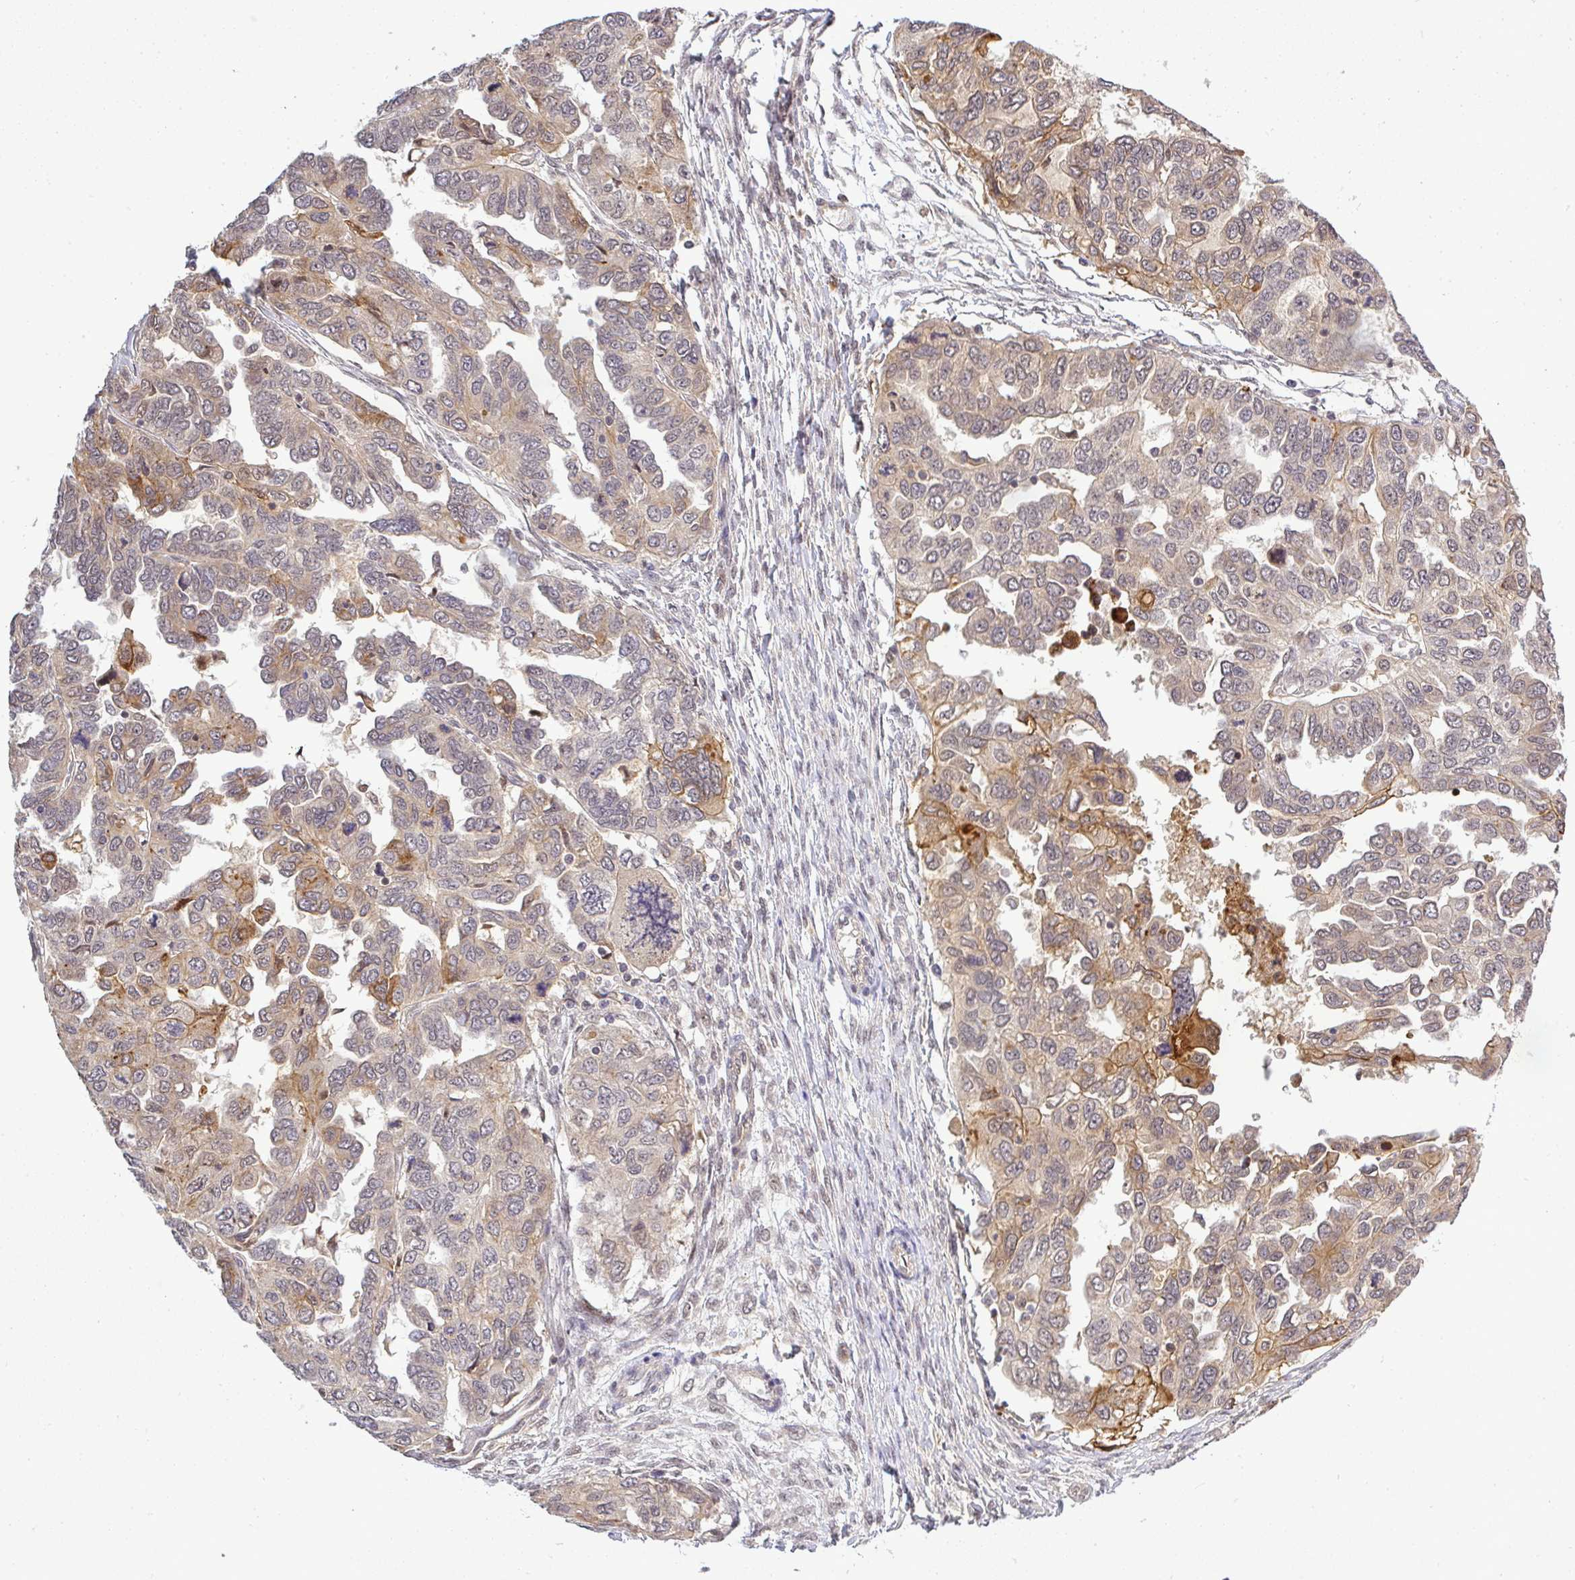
{"staining": {"intensity": "weak", "quantity": "25%-75%", "location": "cytoplasmic/membranous"}, "tissue": "ovarian cancer", "cell_type": "Tumor cells", "image_type": "cancer", "snomed": [{"axis": "morphology", "description": "Cystadenocarcinoma, serous, NOS"}, {"axis": "topography", "description": "Ovary"}], "caption": "Immunohistochemistry (IHC) image of ovarian cancer stained for a protein (brown), which exhibits low levels of weak cytoplasmic/membranous positivity in about 25%-75% of tumor cells.", "gene": "FAM153A", "patient": {"sex": "female", "age": 53}}